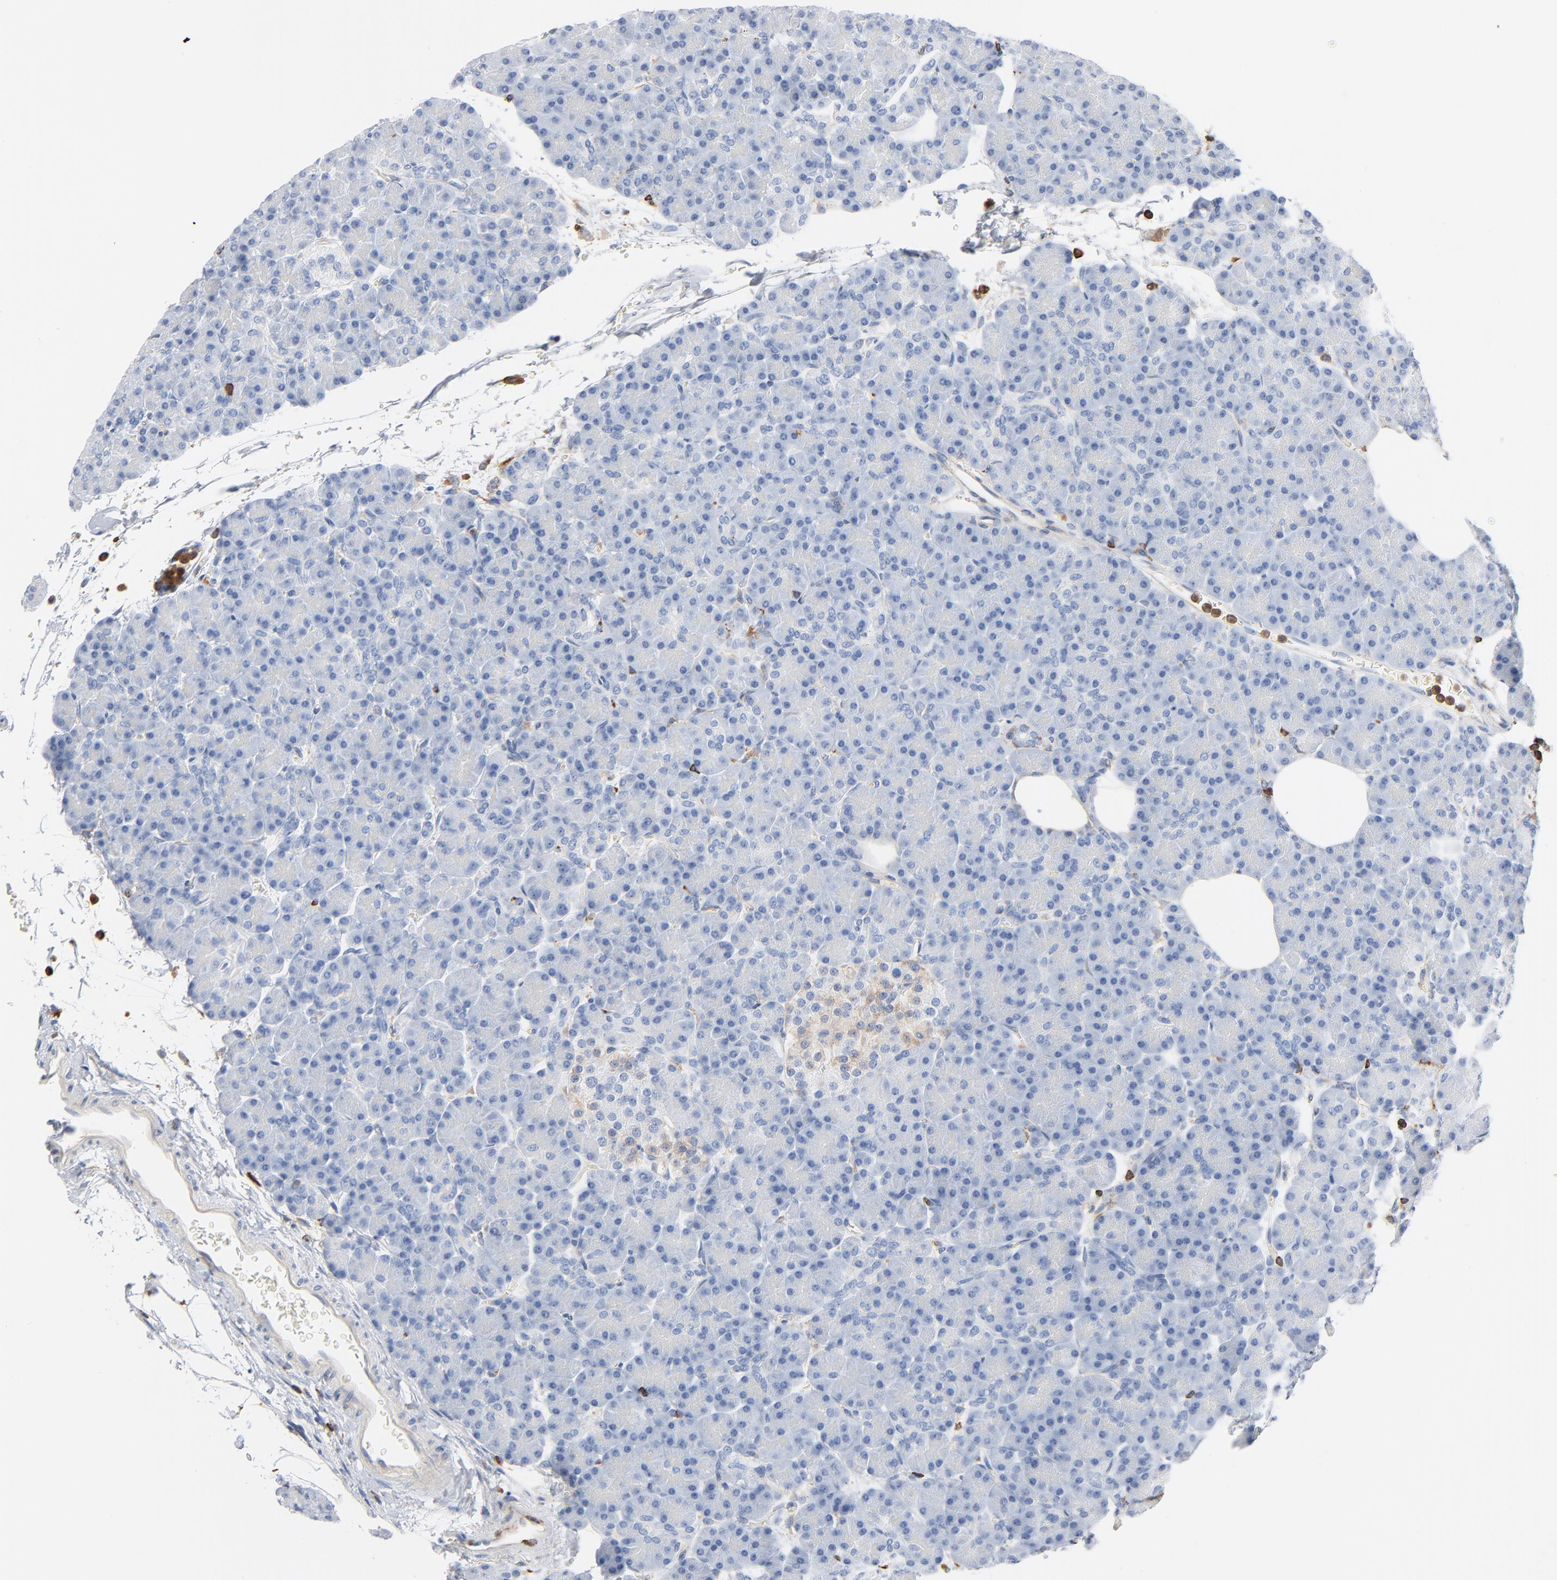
{"staining": {"intensity": "negative", "quantity": "none", "location": "none"}, "tissue": "pancreas", "cell_type": "Exocrine glandular cells", "image_type": "normal", "snomed": [{"axis": "morphology", "description": "Normal tissue, NOS"}, {"axis": "topography", "description": "Pancreas"}], "caption": "This is an immunohistochemistry image of benign pancreas. There is no positivity in exocrine glandular cells.", "gene": "SH3KBP1", "patient": {"sex": "female", "age": 43}}